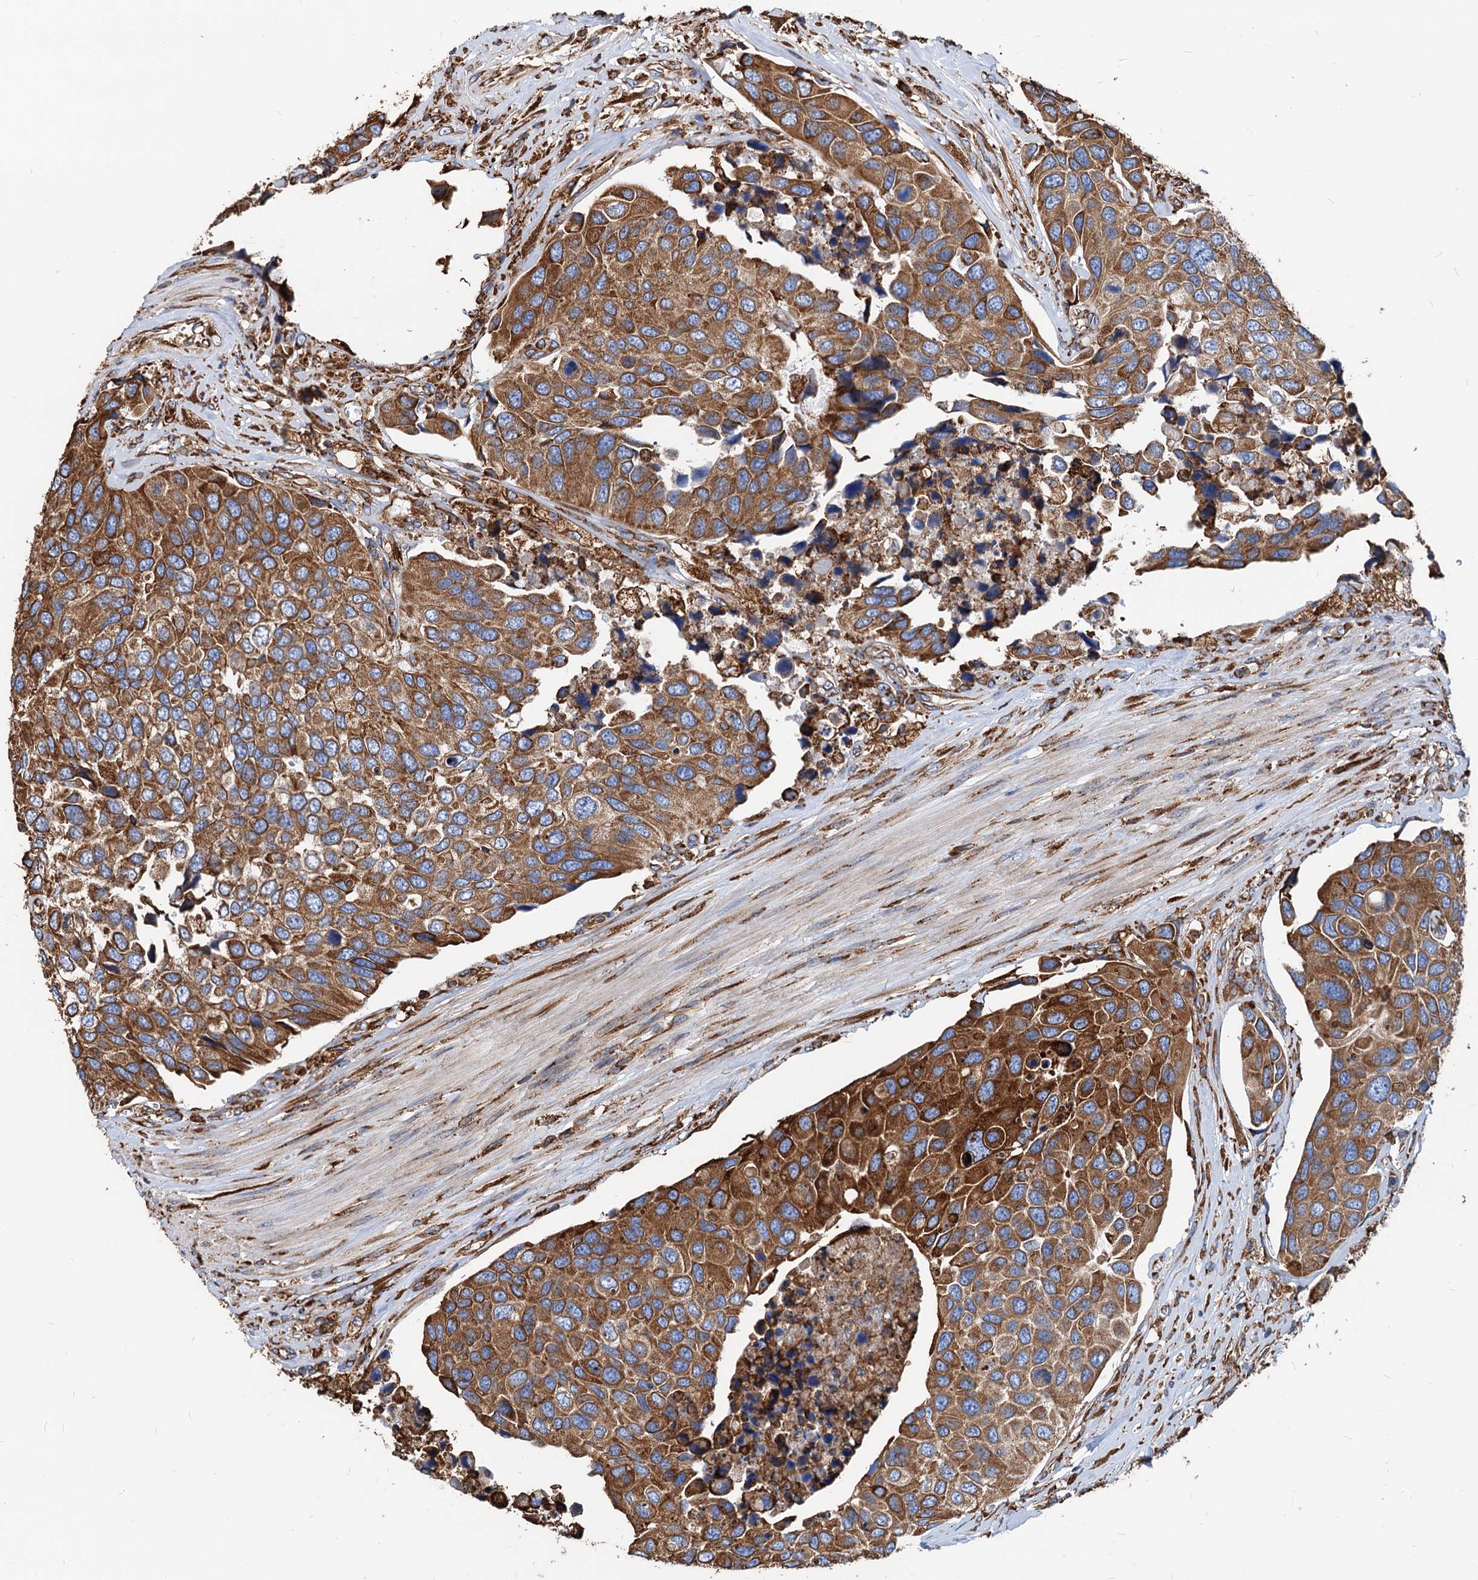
{"staining": {"intensity": "strong", "quantity": ">75%", "location": "cytoplasmic/membranous"}, "tissue": "urothelial cancer", "cell_type": "Tumor cells", "image_type": "cancer", "snomed": [{"axis": "morphology", "description": "Urothelial carcinoma, High grade"}, {"axis": "topography", "description": "Urinary bladder"}], "caption": "There is high levels of strong cytoplasmic/membranous positivity in tumor cells of urothelial carcinoma (high-grade), as demonstrated by immunohistochemical staining (brown color).", "gene": "HSPA5", "patient": {"sex": "male", "age": 74}}